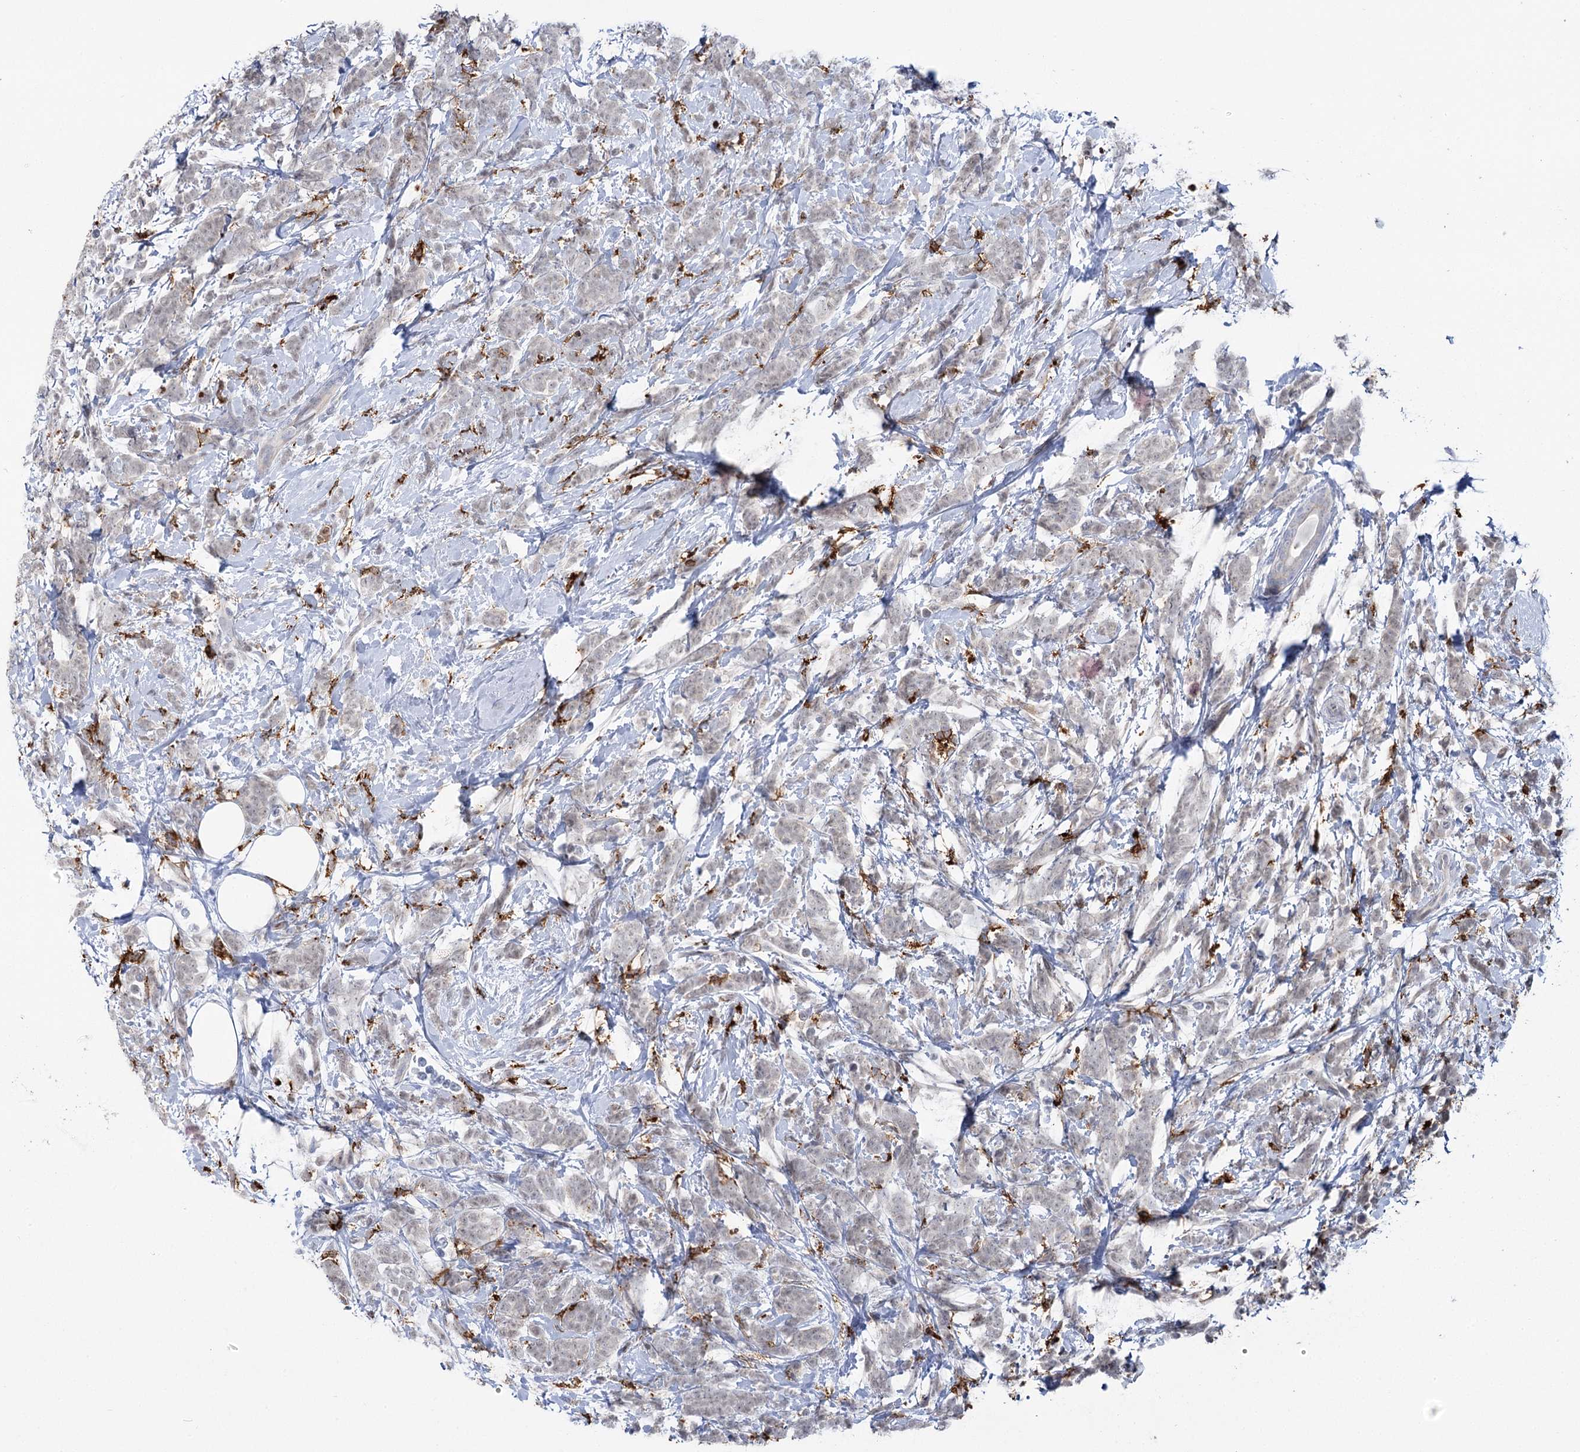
{"staining": {"intensity": "negative", "quantity": "none", "location": "none"}, "tissue": "breast cancer", "cell_type": "Tumor cells", "image_type": "cancer", "snomed": [{"axis": "morphology", "description": "Lobular carcinoma"}, {"axis": "topography", "description": "Breast"}], "caption": "Image shows no protein expression in tumor cells of breast cancer tissue. (IHC, brightfield microscopy, high magnification).", "gene": "PIWIL4", "patient": {"sex": "female", "age": 58}}